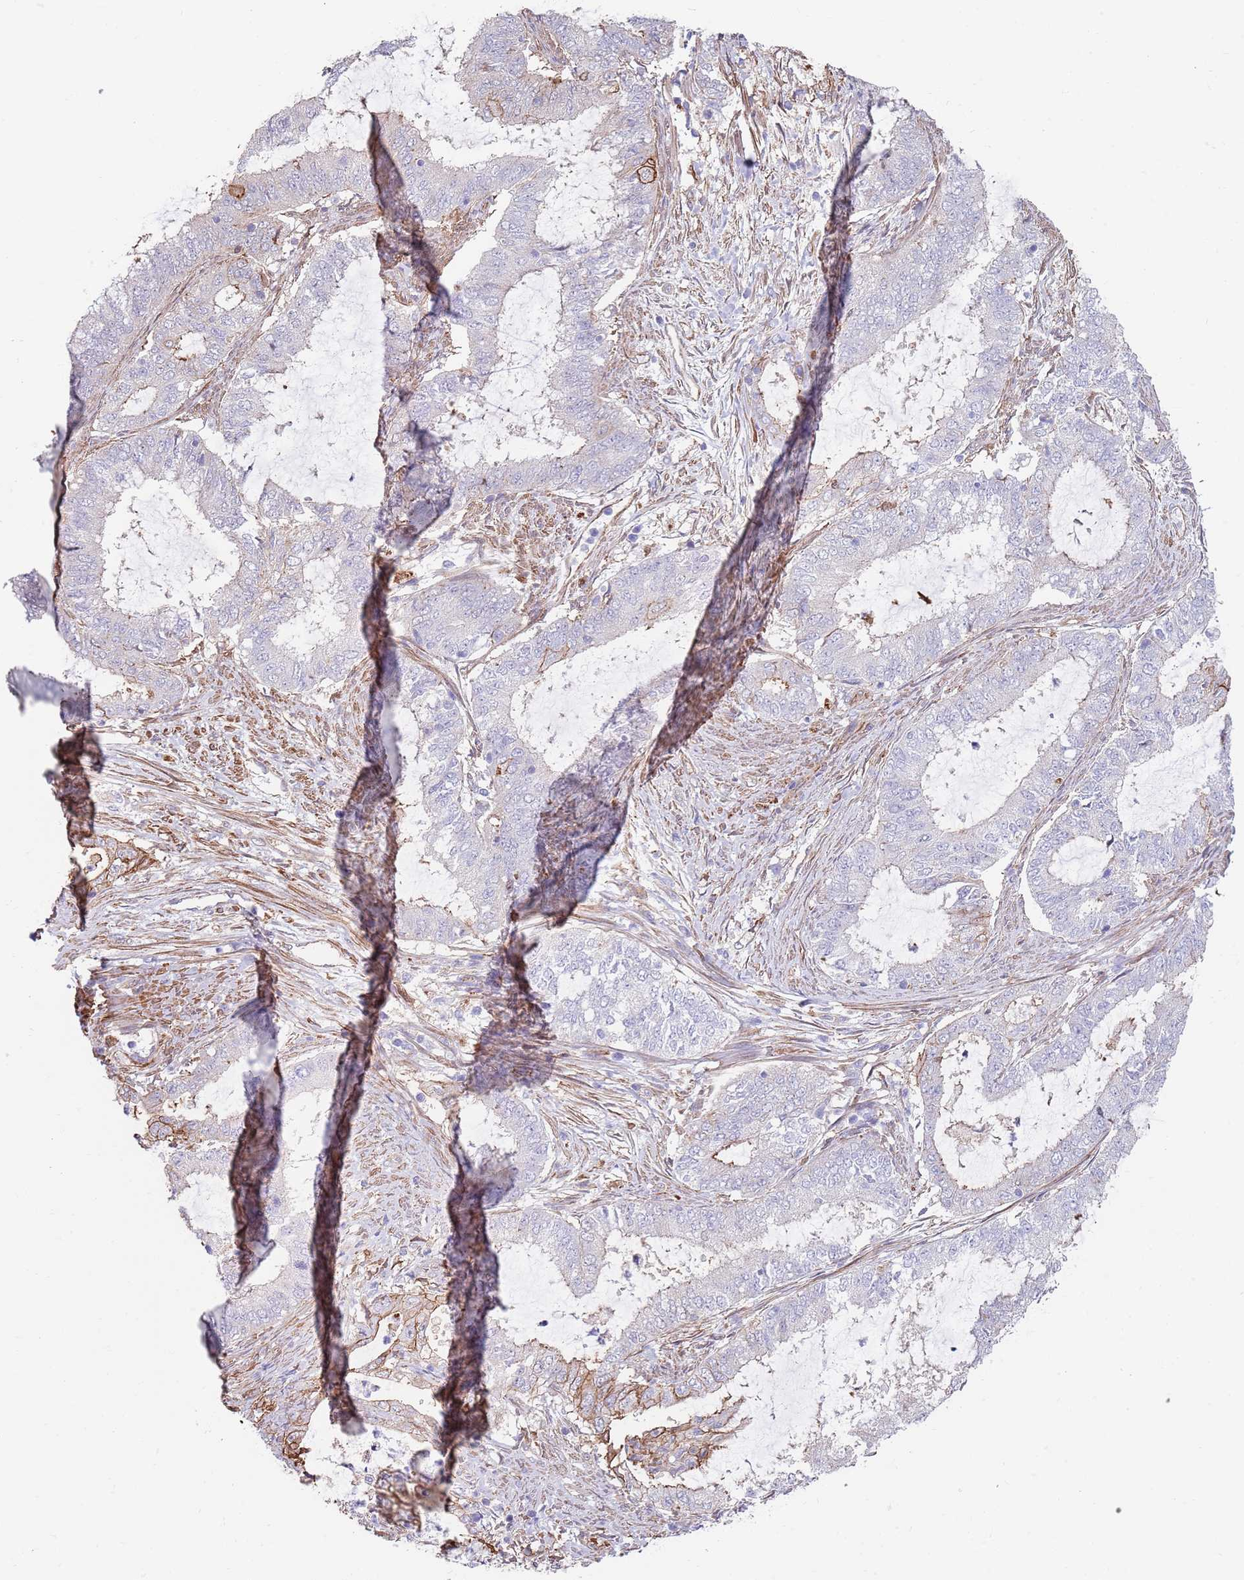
{"staining": {"intensity": "negative", "quantity": "none", "location": "none"}, "tissue": "endometrial cancer", "cell_type": "Tumor cells", "image_type": "cancer", "snomed": [{"axis": "morphology", "description": "Adenocarcinoma, NOS"}, {"axis": "topography", "description": "Endometrium"}], "caption": "This photomicrograph is of adenocarcinoma (endometrial) stained with immunohistochemistry to label a protein in brown with the nuclei are counter-stained blue. There is no positivity in tumor cells. (Stains: DAB (3,3'-diaminobenzidine) IHC with hematoxylin counter stain, Microscopy: brightfield microscopy at high magnification).", "gene": "BPNT1", "patient": {"sex": "female", "age": 51}}